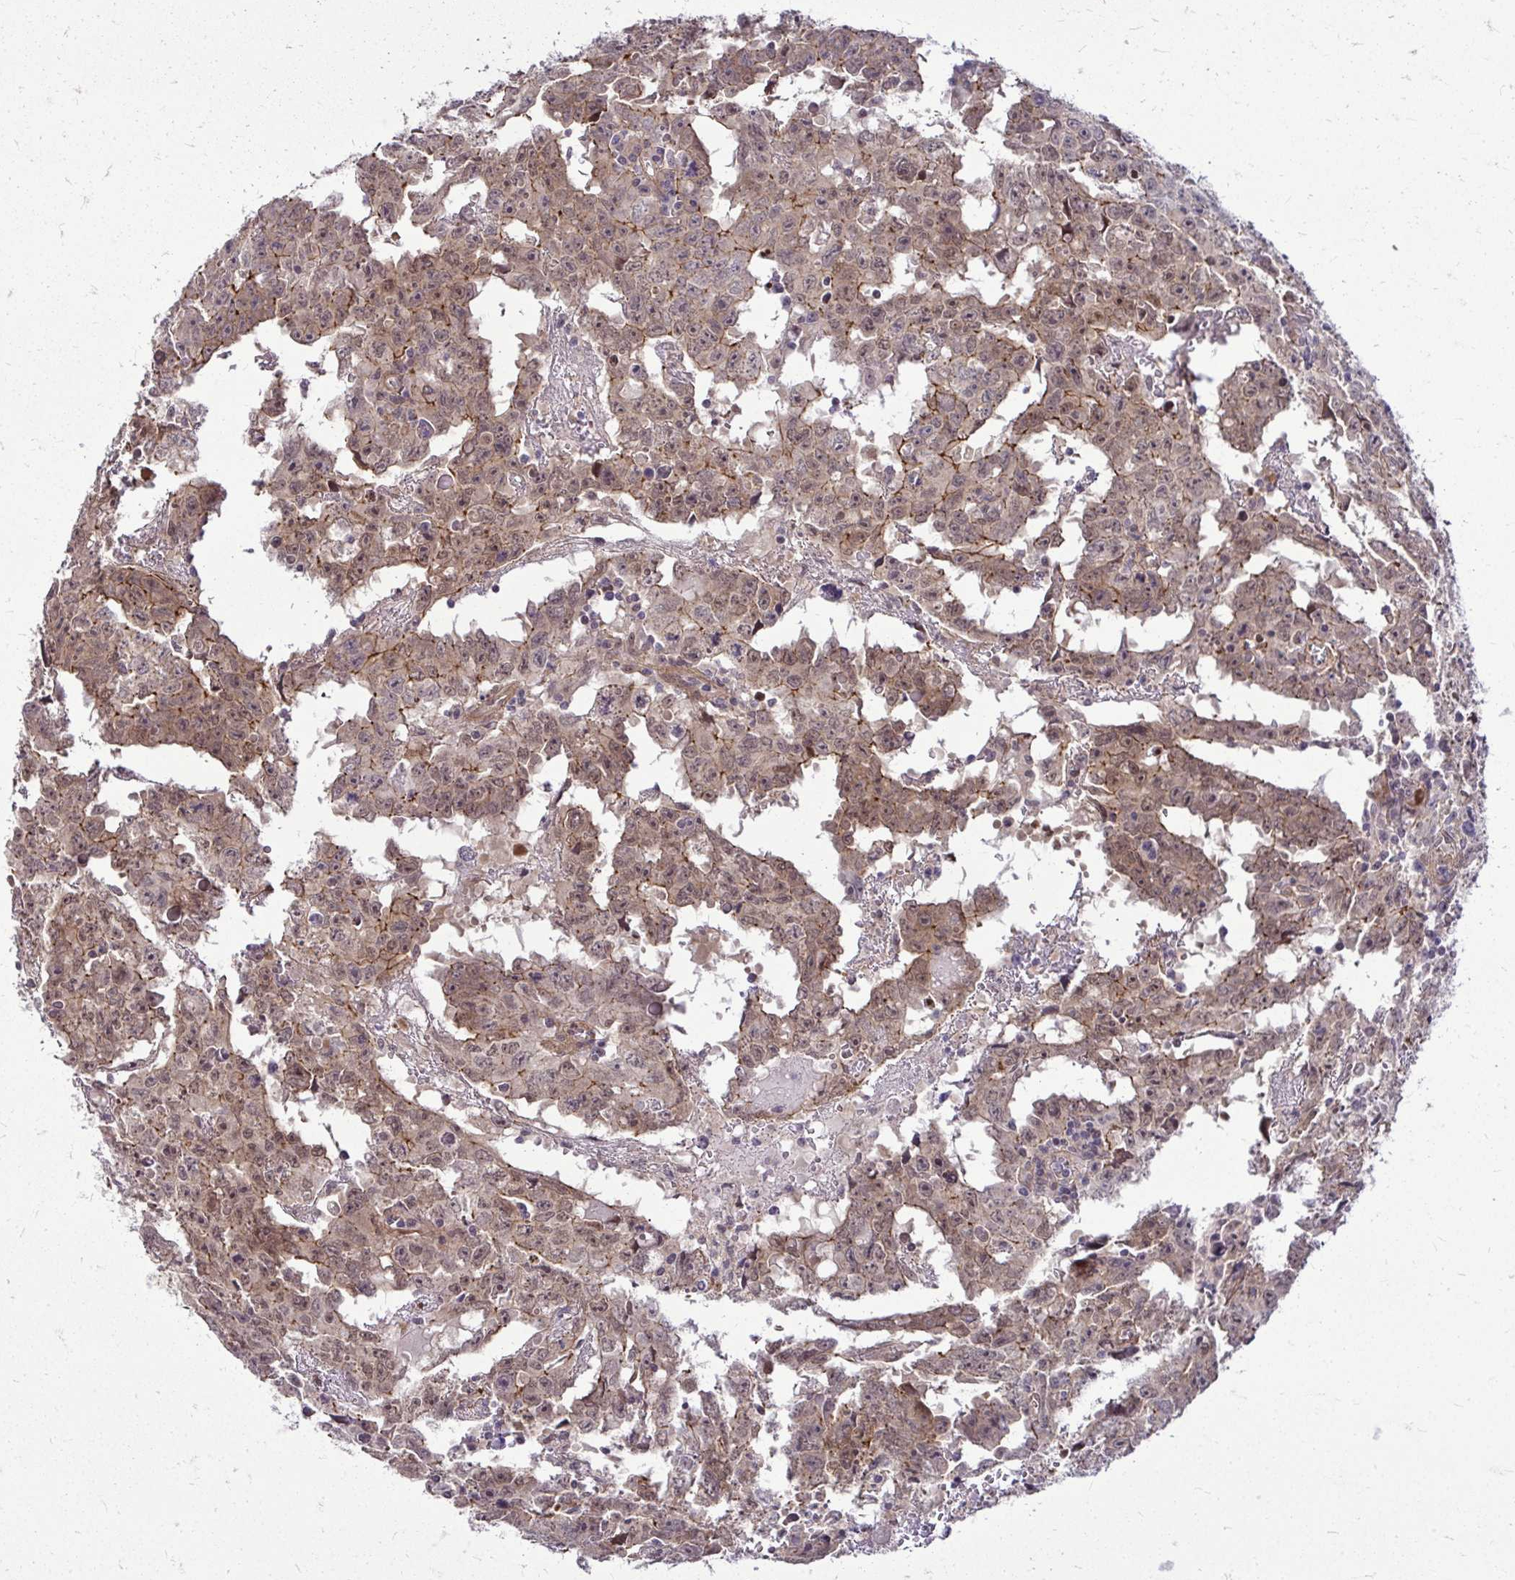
{"staining": {"intensity": "weak", "quantity": ">75%", "location": "cytoplasmic/membranous,nuclear"}, "tissue": "testis cancer", "cell_type": "Tumor cells", "image_type": "cancer", "snomed": [{"axis": "morphology", "description": "Carcinoma, Embryonal, NOS"}, {"axis": "topography", "description": "Testis"}], "caption": "A brown stain highlights weak cytoplasmic/membranous and nuclear positivity of a protein in human embryonal carcinoma (testis) tumor cells. (IHC, brightfield microscopy, high magnification).", "gene": "TRIP6", "patient": {"sex": "male", "age": 22}}